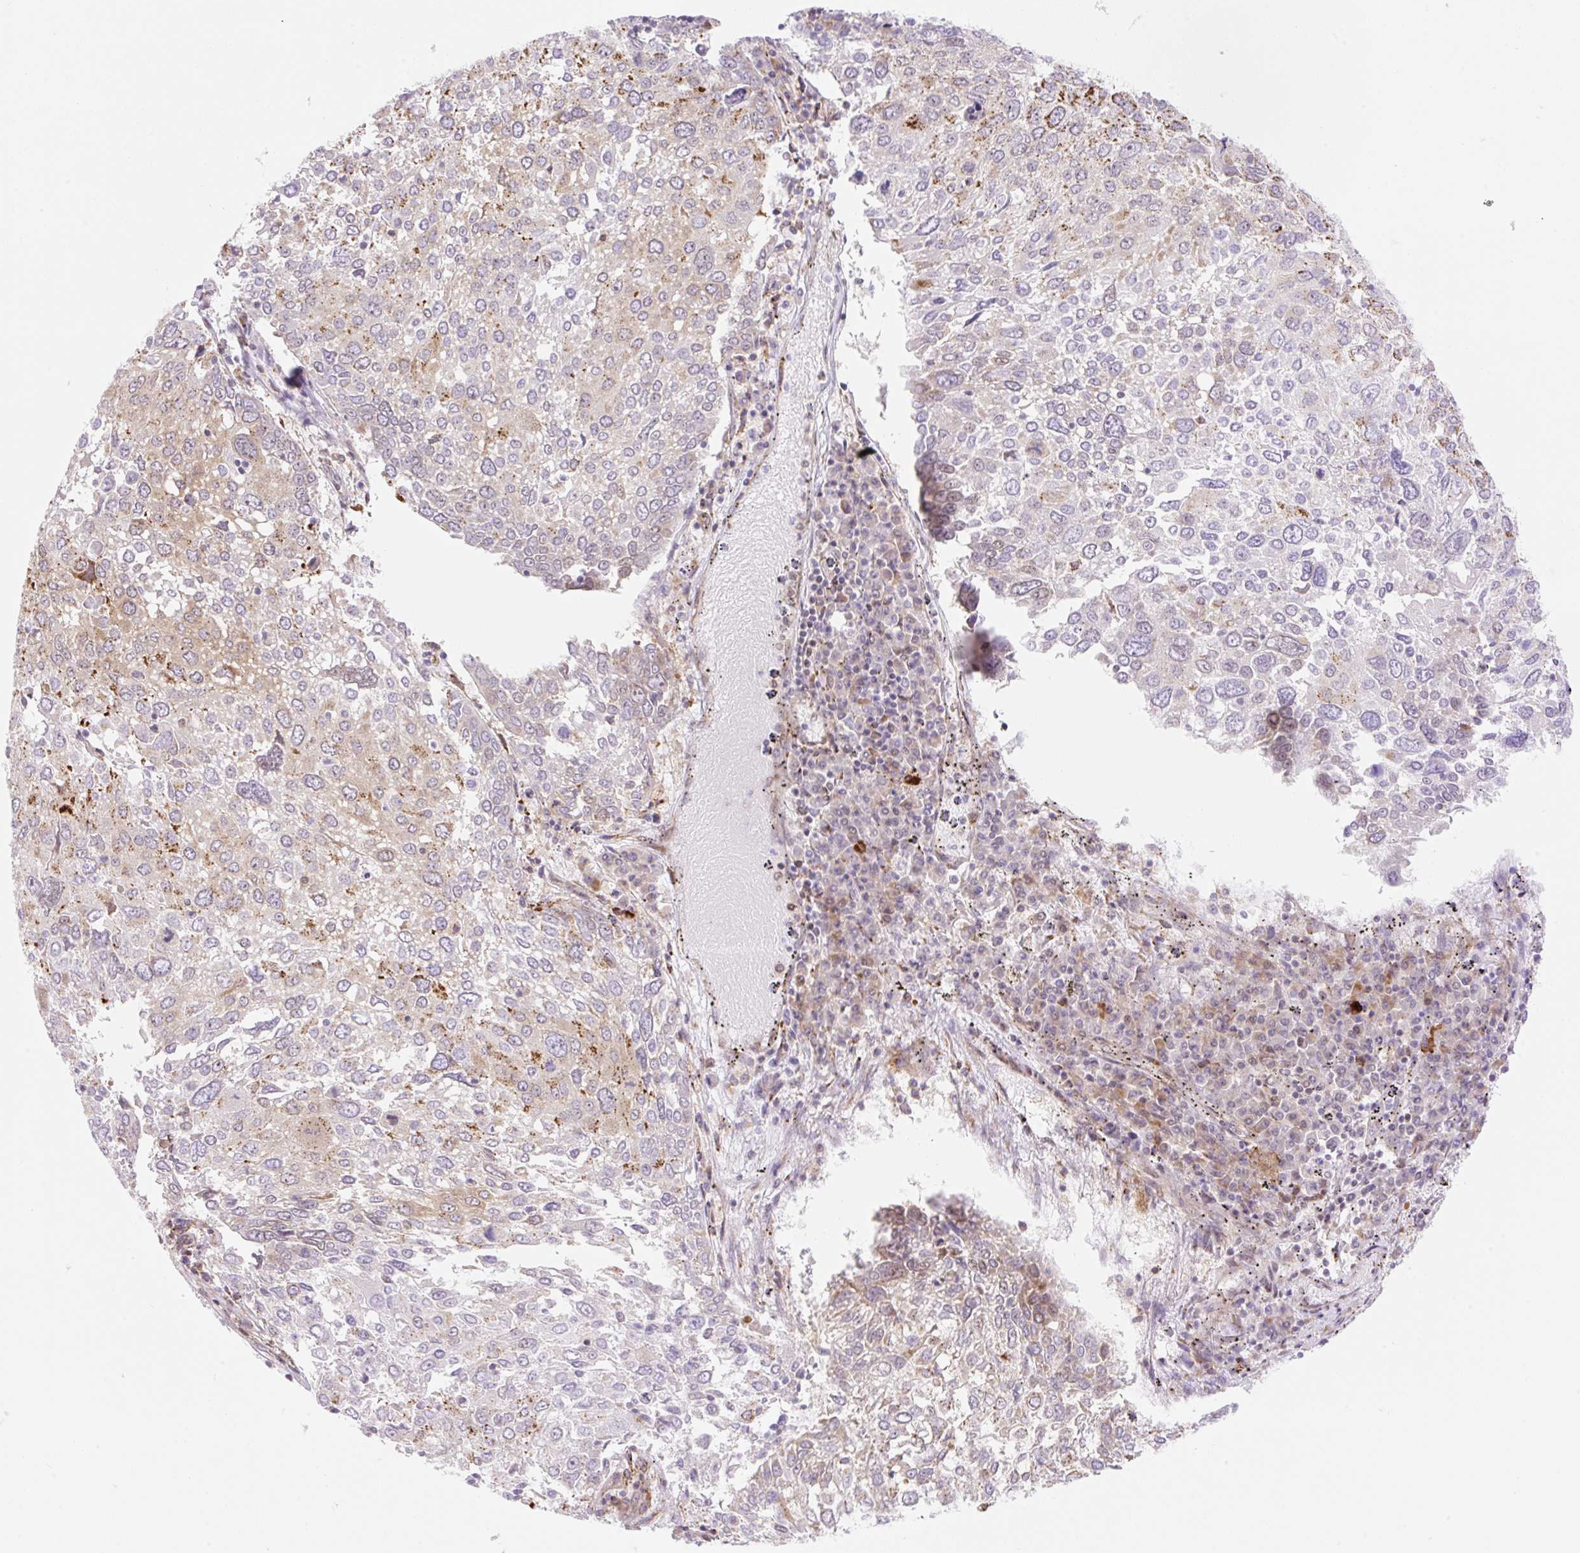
{"staining": {"intensity": "strong", "quantity": "<25%", "location": "cytoplasmic/membranous"}, "tissue": "lung cancer", "cell_type": "Tumor cells", "image_type": "cancer", "snomed": [{"axis": "morphology", "description": "Squamous cell carcinoma, NOS"}, {"axis": "topography", "description": "Lung"}], "caption": "Lung cancer stained with a protein marker exhibits strong staining in tumor cells.", "gene": "ZFP41", "patient": {"sex": "male", "age": 65}}